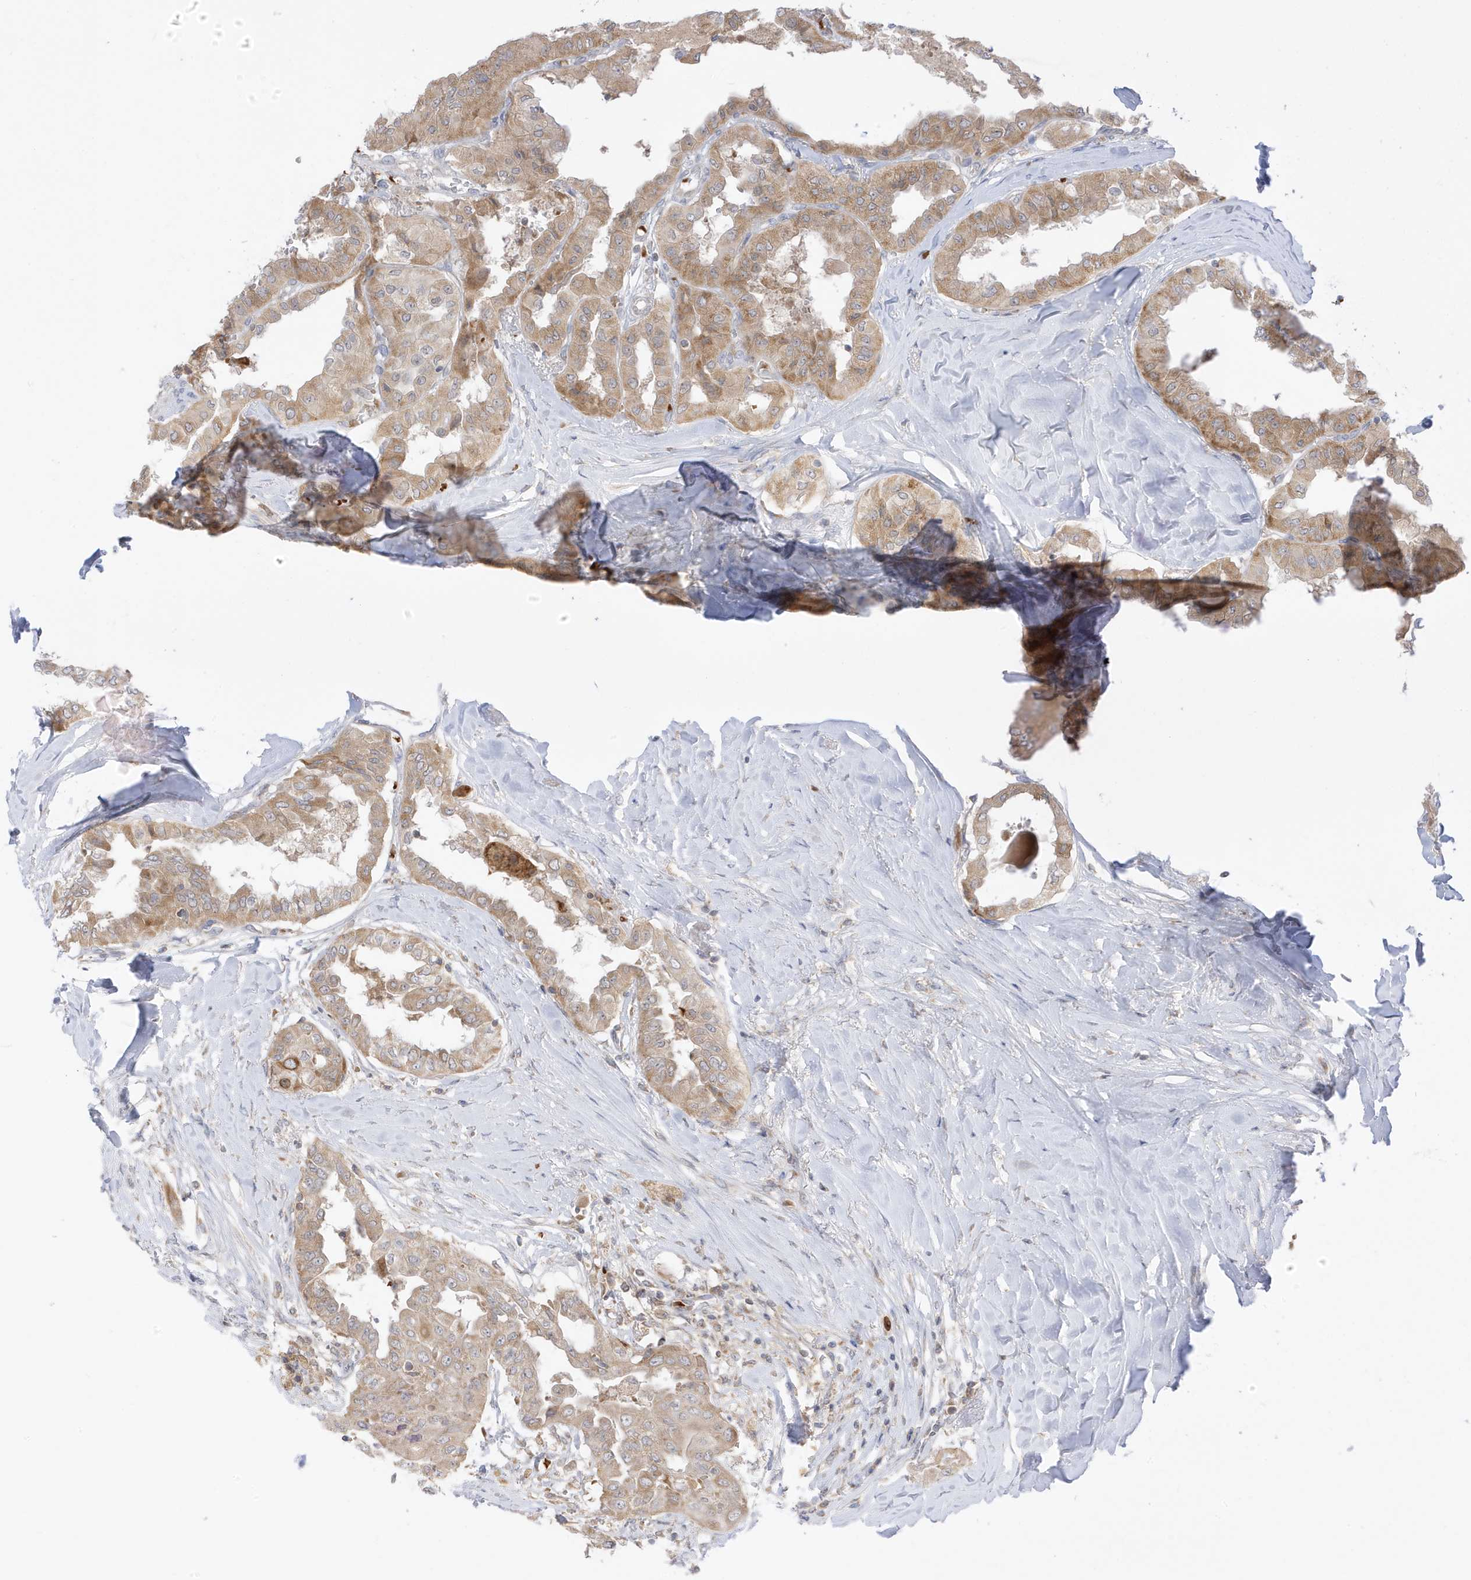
{"staining": {"intensity": "moderate", "quantity": ">75%", "location": "cytoplasmic/membranous"}, "tissue": "thyroid cancer", "cell_type": "Tumor cells", "image_type": "cancer", "snomed": [{"axis": "morphology", "description": "Papillary adenocarcinoma, NOS"}, {"axis": "topography", "description": "Thyroid gland"}], "caption": "Brown immunohistochemical staining in papillary adenocarcinoma (thyroid) shows moderate cytoplasmic/membranous expression in about >75% of tumor cells.", "gene": "NPPC", "patient": {"sex": "female", "age": 59}}